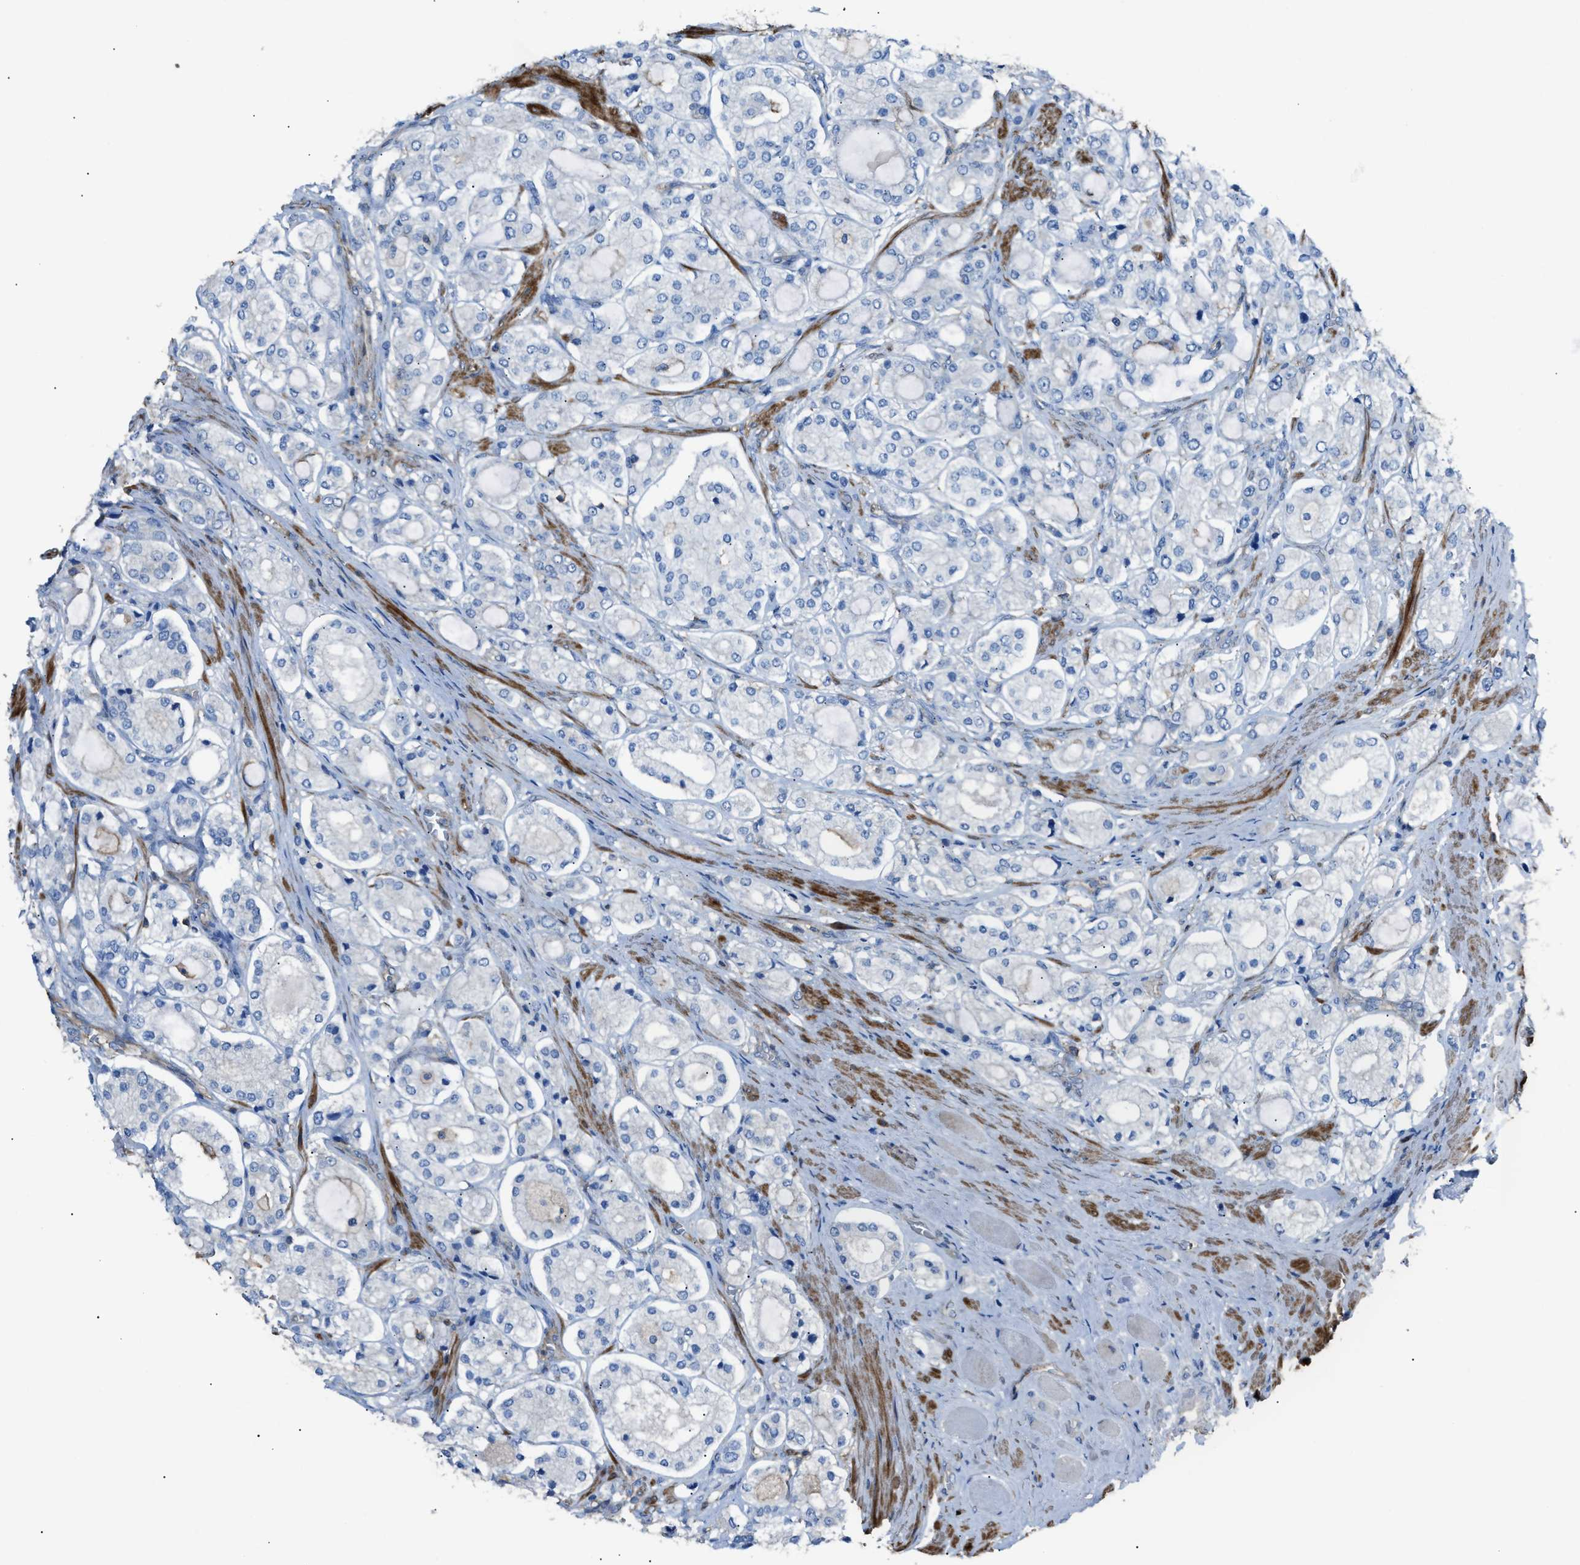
{"staining": {"intensity": "negative", "quantity": "none", "location": "none"}, "tissue": "prostate cancer", "cell_type": "Tumor cells", "image_type": "cancer", "snomed": [{"axis": "morphology", "description": "Adenocarcinoma, High grade"}, {"axis": "topography", "description": "Prostate"}], "caption": "Tumor cells show no significant protein expression in prostate high-grade adenocarcinoma.", "gene": "NCK2", "patient": {"sex": "male", "age": 65}}